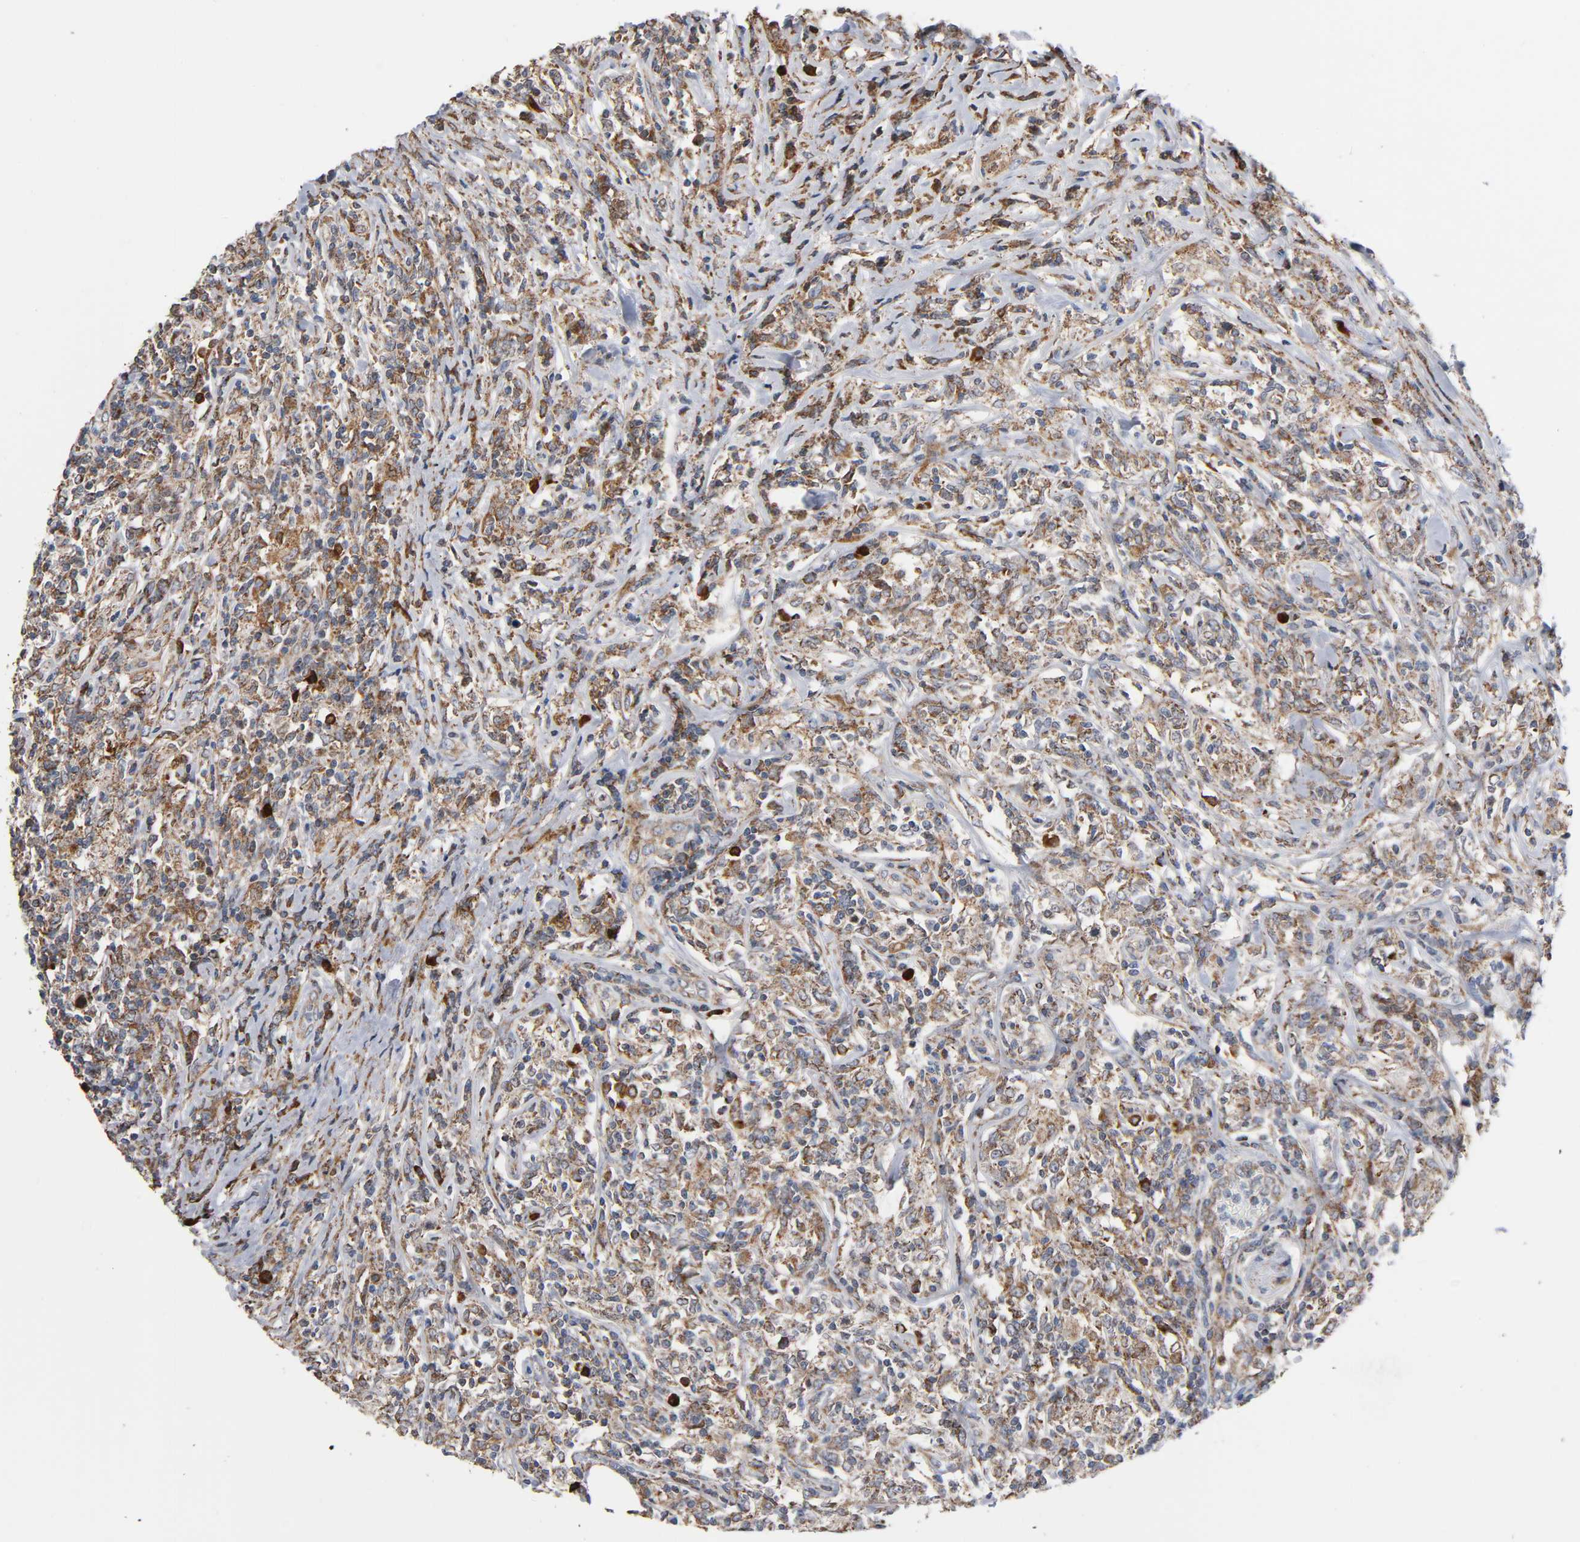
{"staining": {"intensity": "moderate", "quantity": ">75%", "location": "cytoplasmic/membranous"}, "tissue": "lymphoma", "cell_type": "Tumor cells", "image_type": "cancer", "snomed": [{"axis": "morphology", "description": "Malignant lymphoma, non-Hodgkin's type, High grade"}, {"axis": "topography", "description": "Lymph node"}], "caption": "Immunohistochemical staining of human high-grade malignant lymphoma, non-Hodgkin's type shows medium levels of moderate cytoplasmic/membranous protein staining in approximately >75% of tumor cells.", "gene": "MAP3K1", "patient": {"sex": "female", "age": 84}}